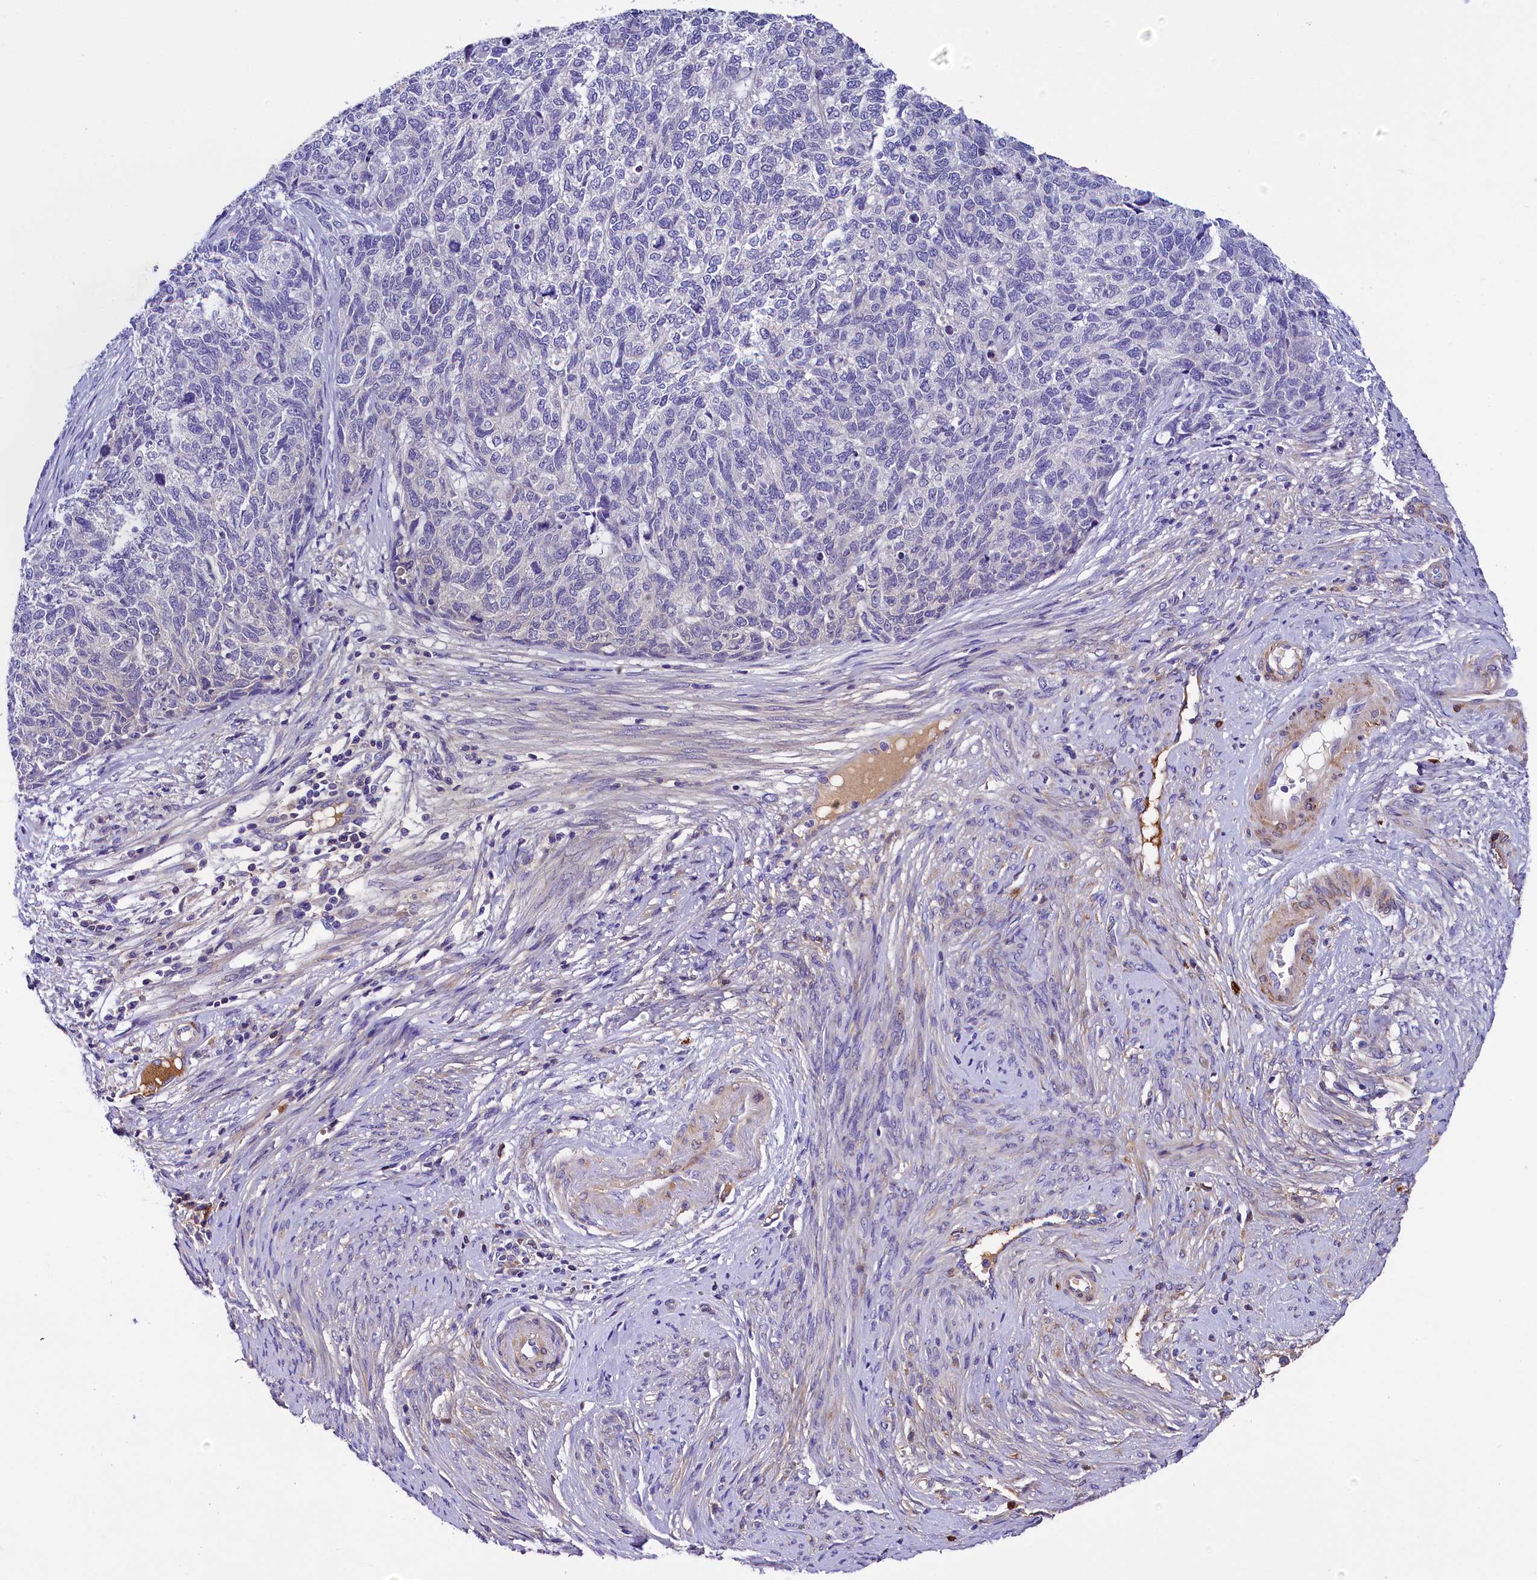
{"staining": {"intensity": "strong", "quantity": "<25%", "location": "cytoplasmic/membranous"}, "tissue": "cervical cancer", "cell_type": "Tumor cells", "image_type": "cancer", "snomed": [{"axis": "morphology", "description": "Squamous cell carcinoma, NOS"}, {"axis": "topography", "description": "Cervix"}], "caption": "High-magnification brightfield microscopy of cervical squamous cell carcinoma stained with DAB (brown) and counterstained with hematoxylin (blue). tumor cells exhibit strong cytoplasmic/membranous positivity is identified in approximately<25% of cells.", "gene": "SOD3", "patient": {"sex": "female", "age": 63}}